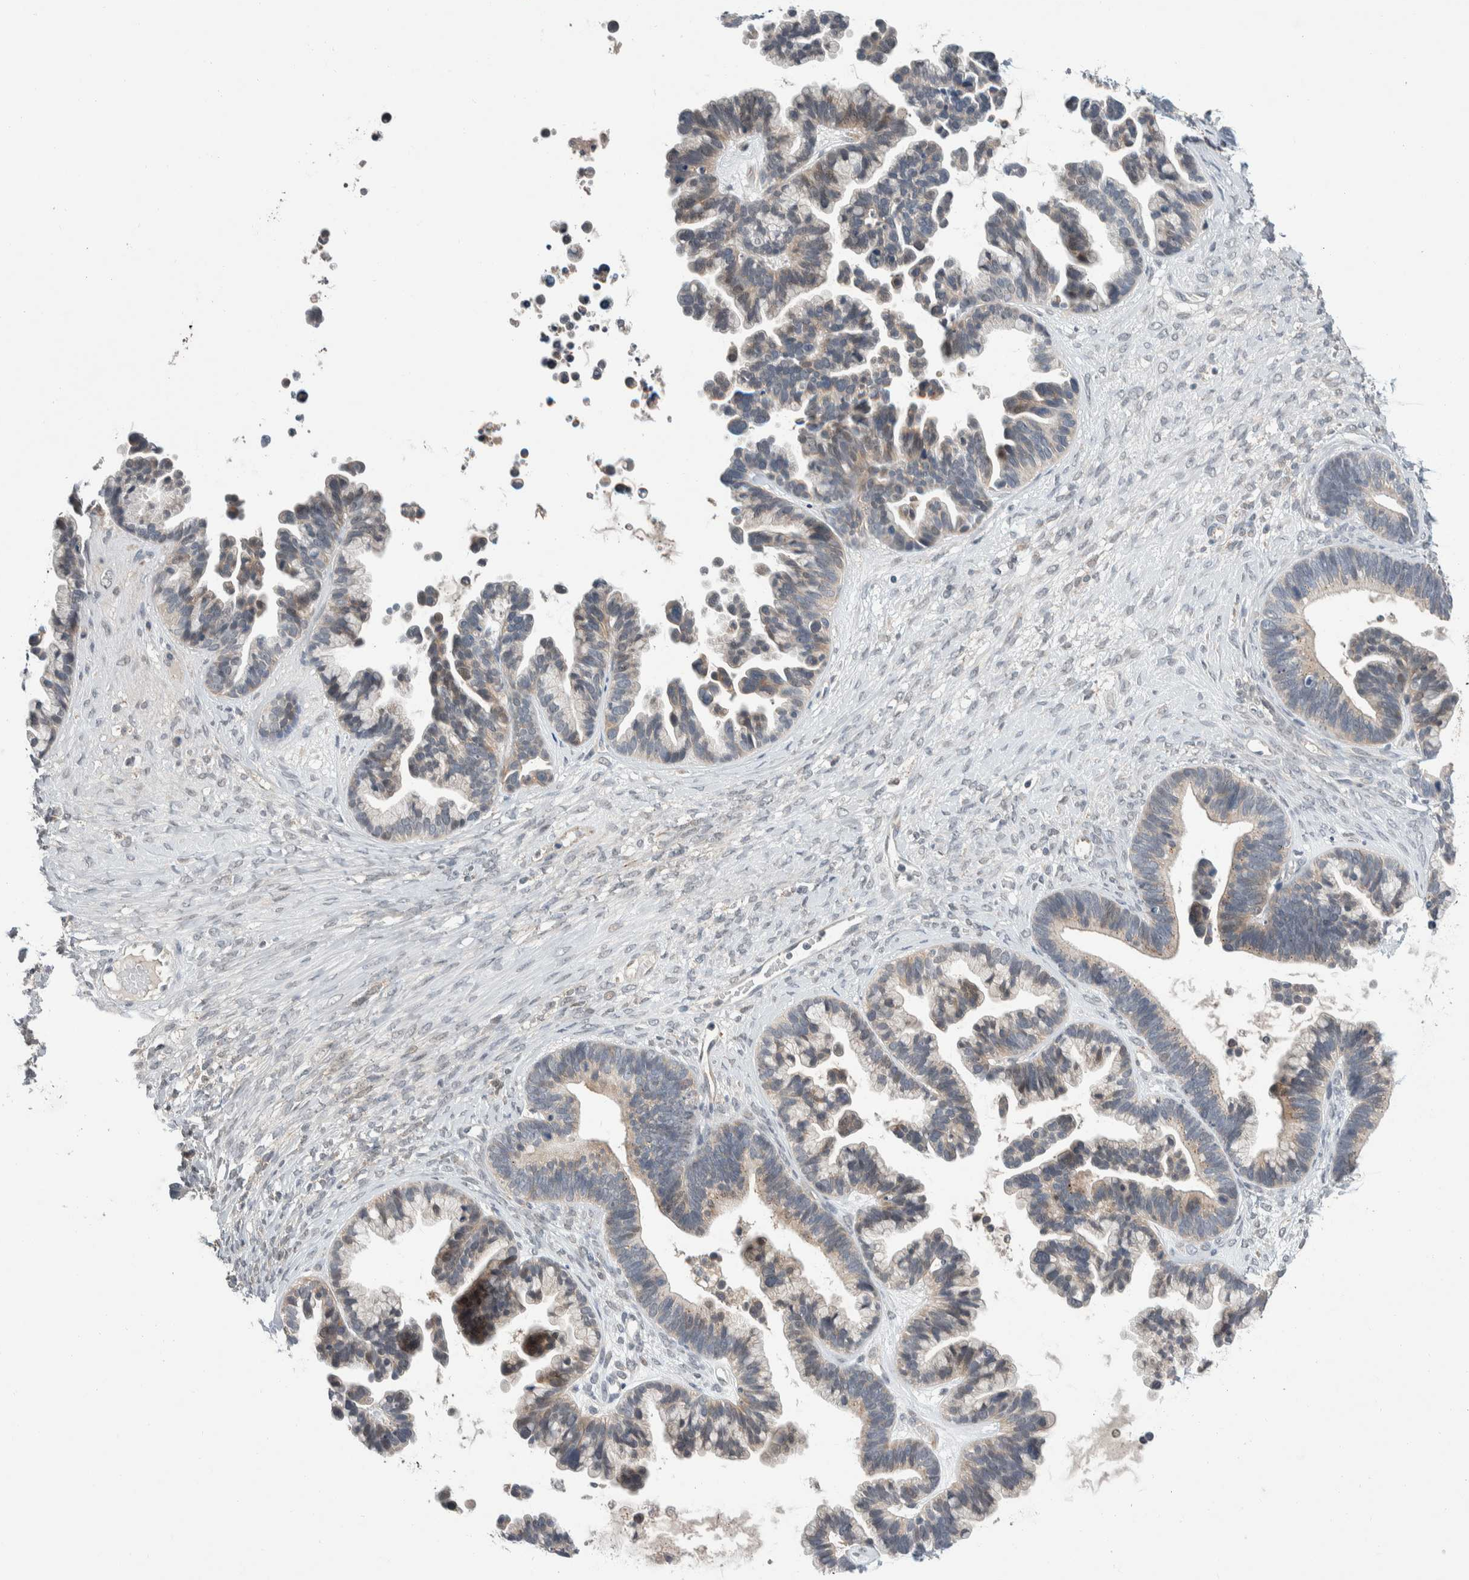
{"staining": {"intensity": "weak", "quantity": "<25%", "location": "cytoplasmic/membranous"}, "tissue": "ovarian cancer", "cell_type": "Tumor cells", "image_type": "cancer", "snomed": [{"axis": "morphology", "description": "Cystadenocarcinoma, serous, NOS"}, {"axis": "topography", "description": "Ovary"}], "caption": "Micrograph shows no protein positivity in tumor cells of serous cystadenocarcinoma (ovarian) tissue. (DAB IHC visualized using brightfield microscopy, high magnification).", "gene": "SHPK", "patient": {"sex": "female", "age": 56}}